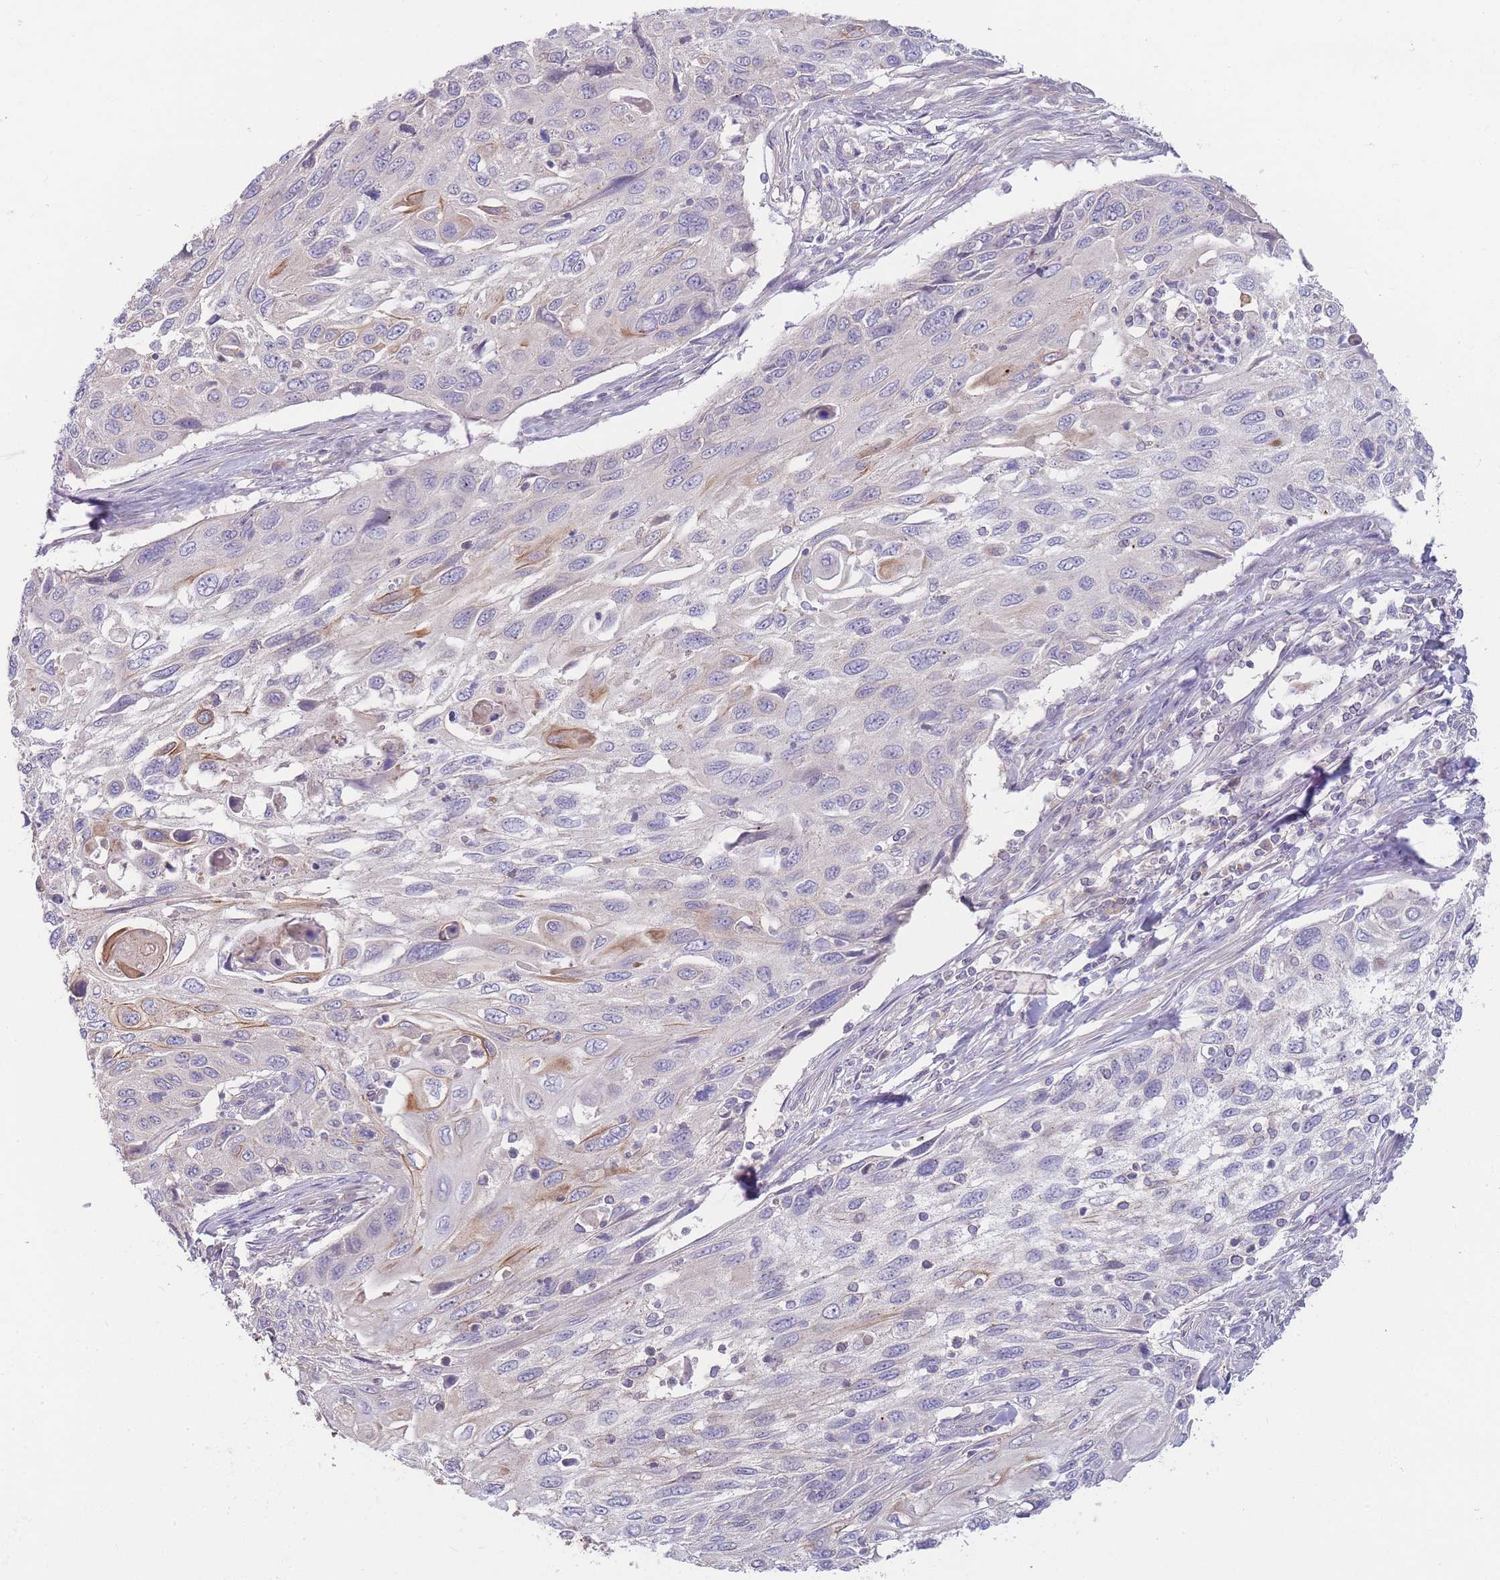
{"staining": {"intensity": "moderate", "quantity": "<25%", "location": "cytoplasmic/membranous"}, "tissue": "cervical cancer", "cell_type": "Tumor cells", "image_type": "cancer", "snomed": [{"axis": "morphology", "description": "Squamous cell carcinoma, NOS"}, {"axis": "topography", "description": "Cervix"}], "caption": "Human cervical cancer stained with a protein marker exhibits moderate staining in tumor cells.", "gene": "SPHKAP", "patient": {"sex": "female", "age": 70}}